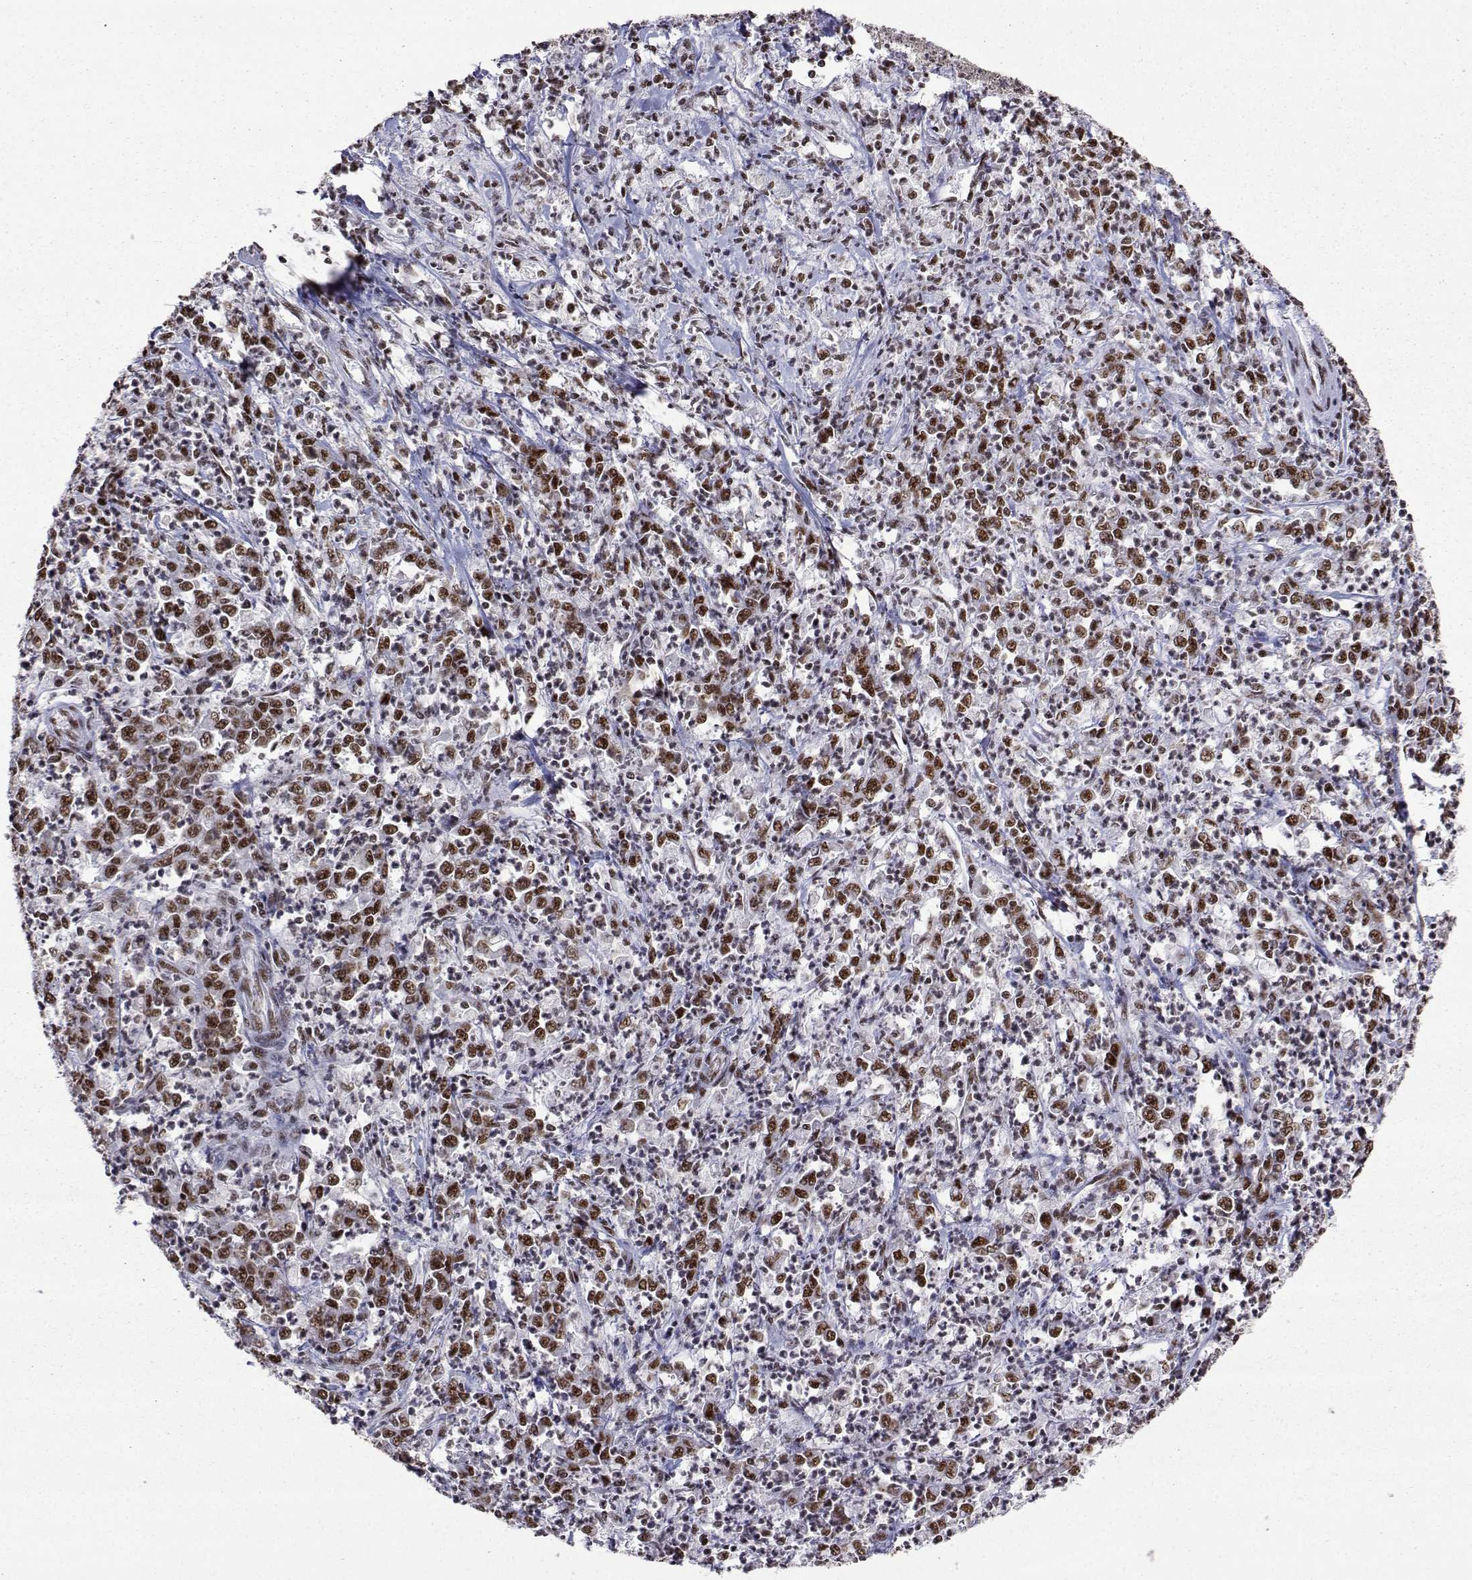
{"staining": {"intensity": "moderate", "quantity": "25%-75%", "location": "nuclear"}, "tissue": "stomach cancer", "cell_type": "Tumor cells", "image_type": "cancer", "snomed": [{"axis": "morphology", "description": "Adenocarcinoma, NOS"}, {"axis": "topography", "description": "Stomach, lower"}], "caption": "Brown immunohistochemical staining in human stomach cancer (adenocarcinoma) demonstrates moderate nuclear expression in approximately 25%-75% of tumor cells.", "gene": "SNRPB2", "patient": {"sex": "female", "age": 71}}